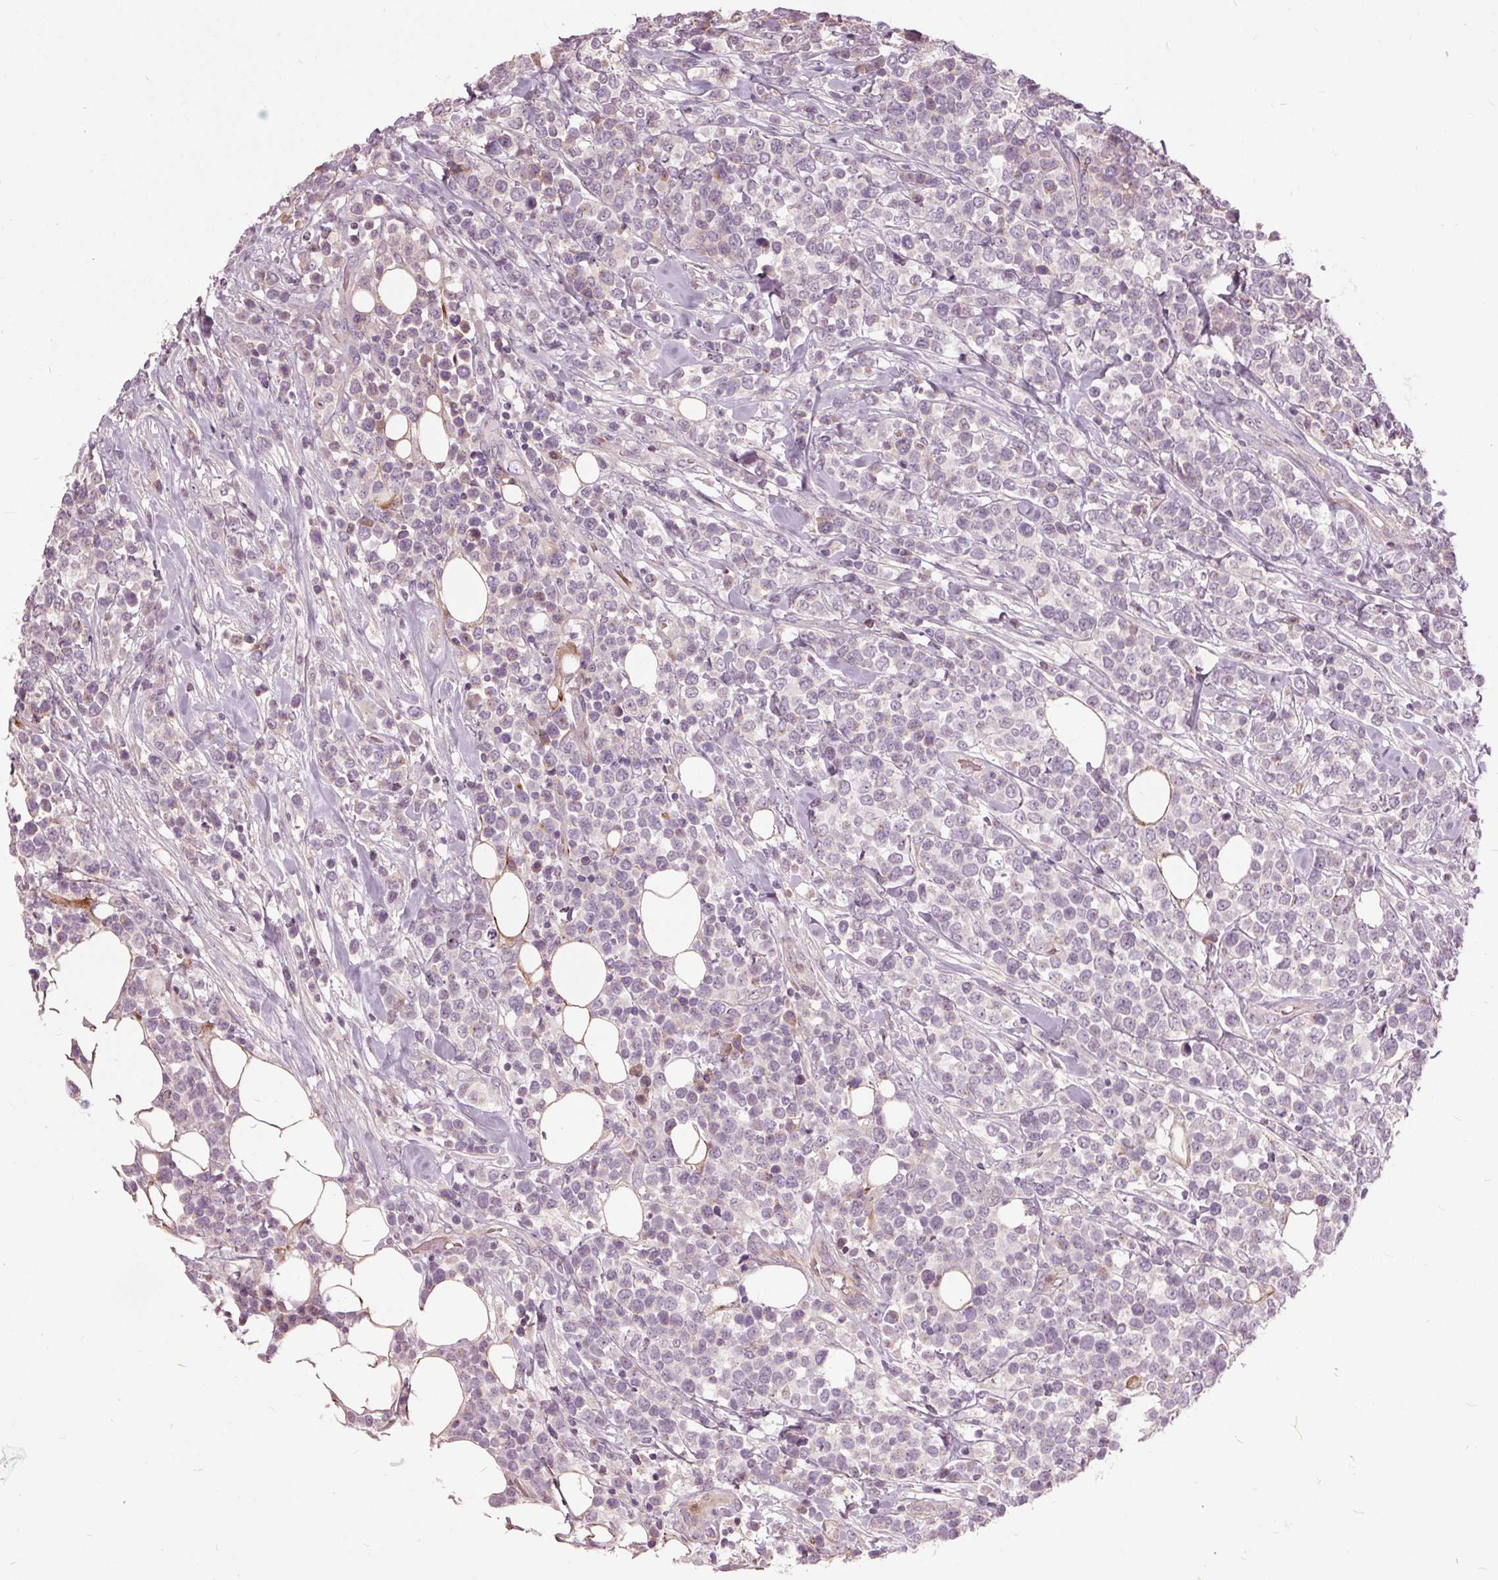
{"staining": {"intensity": "negative", "quantity": "none", "location": "none"}, "tissue": "lymphoma", "cell_type": "Tumor cells", "image_type": "cancer", "snomed": [{"axis": "morphology", "description": "Malignant lymphoma, non-Hodgkin's type, High grade"}, {"axis": "topography", "description": "Soft tissue"}], "caption": "Tumor cells show no significant protein expression in lymphoma. (Stains: DAB (3,3'-diaminobenzidine) IHC with hematoxylin counter stain, Microscopy: brightfield microscopy at high magnification).", "gene": "PDGFD", "patient": {"sex": "female", "age": 56}}